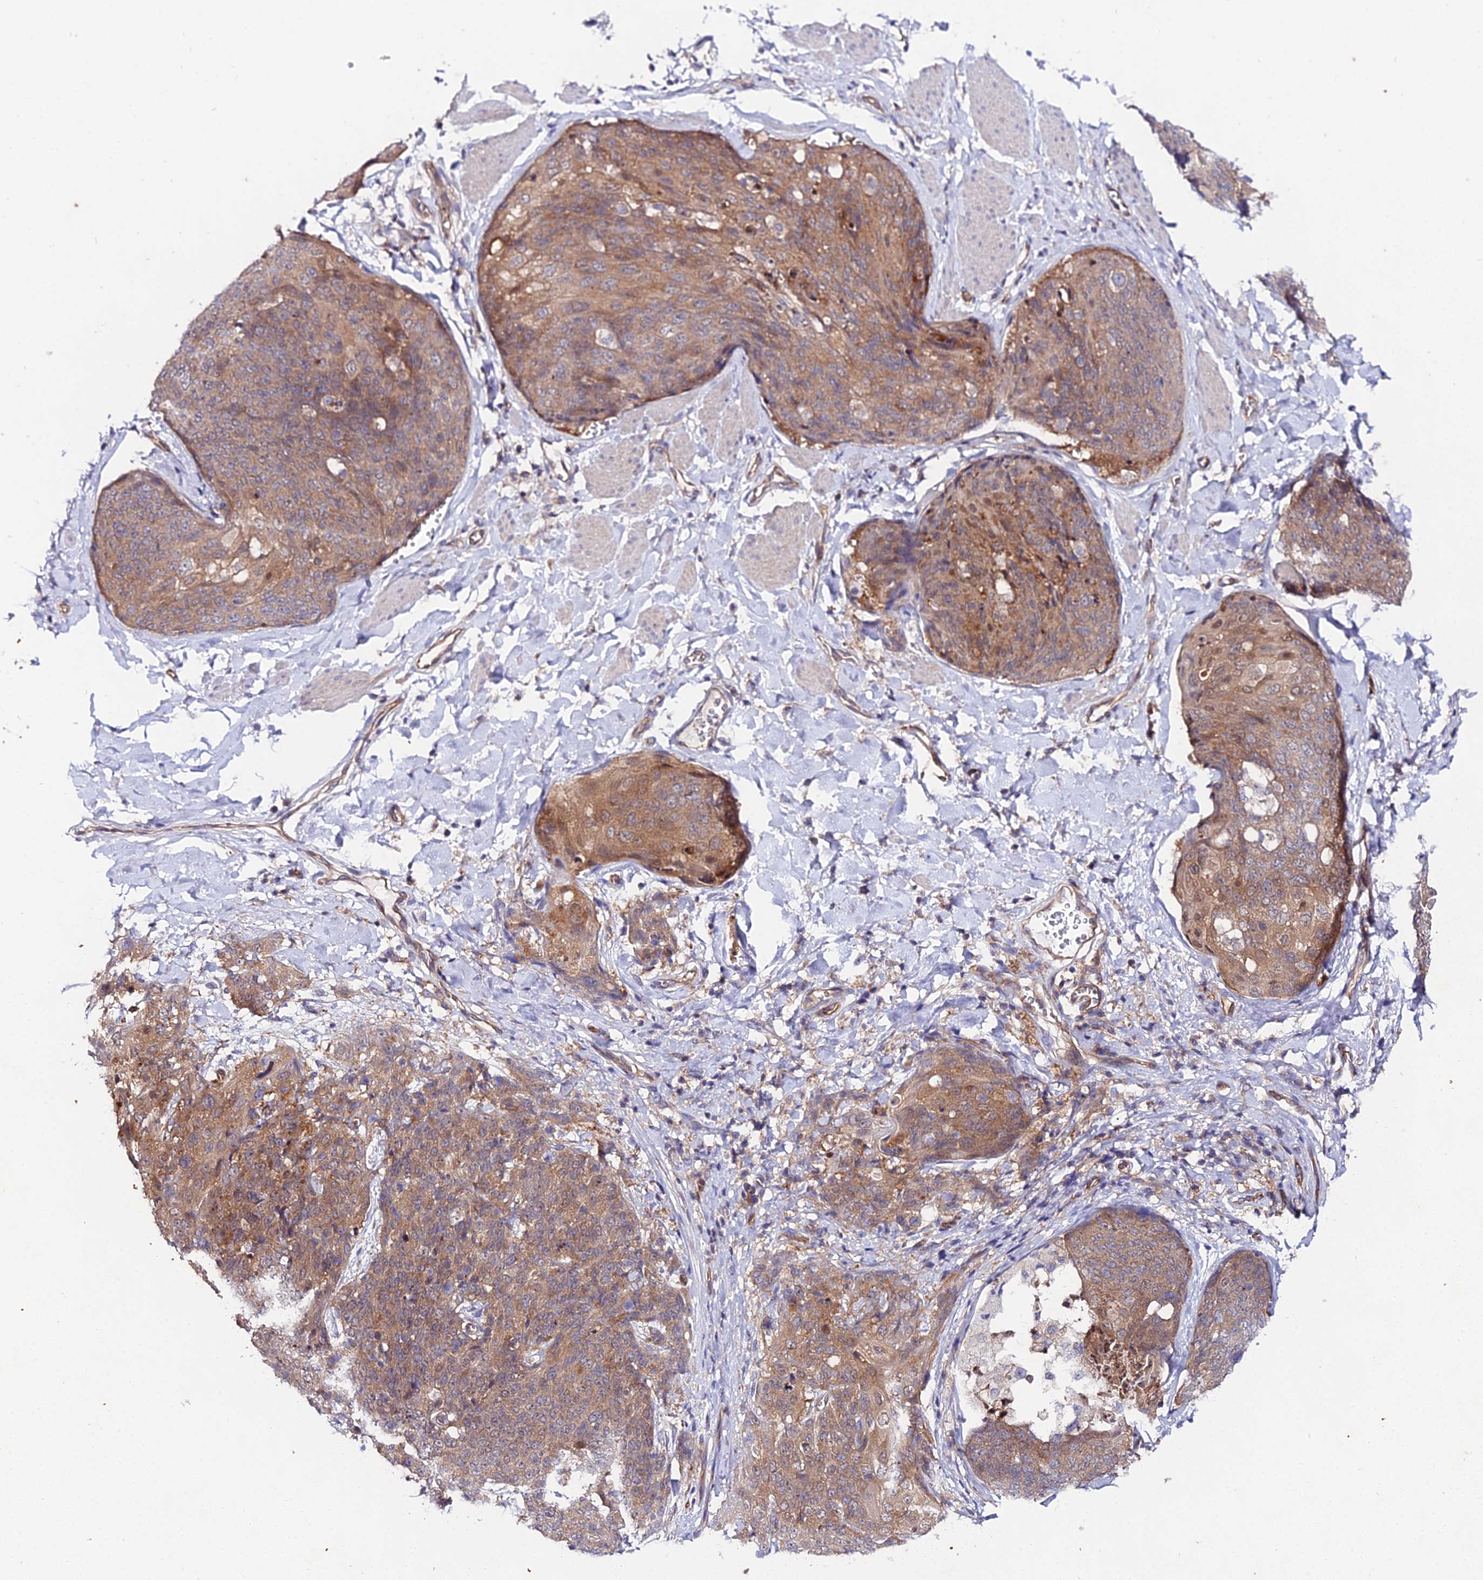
{"staining": {"intensity": "moderate", "quantity": ">75%", "location": "cytoplasmic/membranous"}, "tissue": "skin cancer", "cell_type": "Tumor cells", "image_type": "cancer", "snomed": [{"axis": "morphology", "description": "Squamous cell carcinoma, NOS"}, {"axis": "topography", "description": "Skin"}, {"axis": "topography", "description": "Vulva"}], "caption": "Skin squamous cell carcinoma stained with a brown dye exhibits moderate cytoplasmic/membranous positive positivity in about >75% of tumor cells.", "gene": "PPP2R2C", "patient": {"sex": "female", "age": 85}}